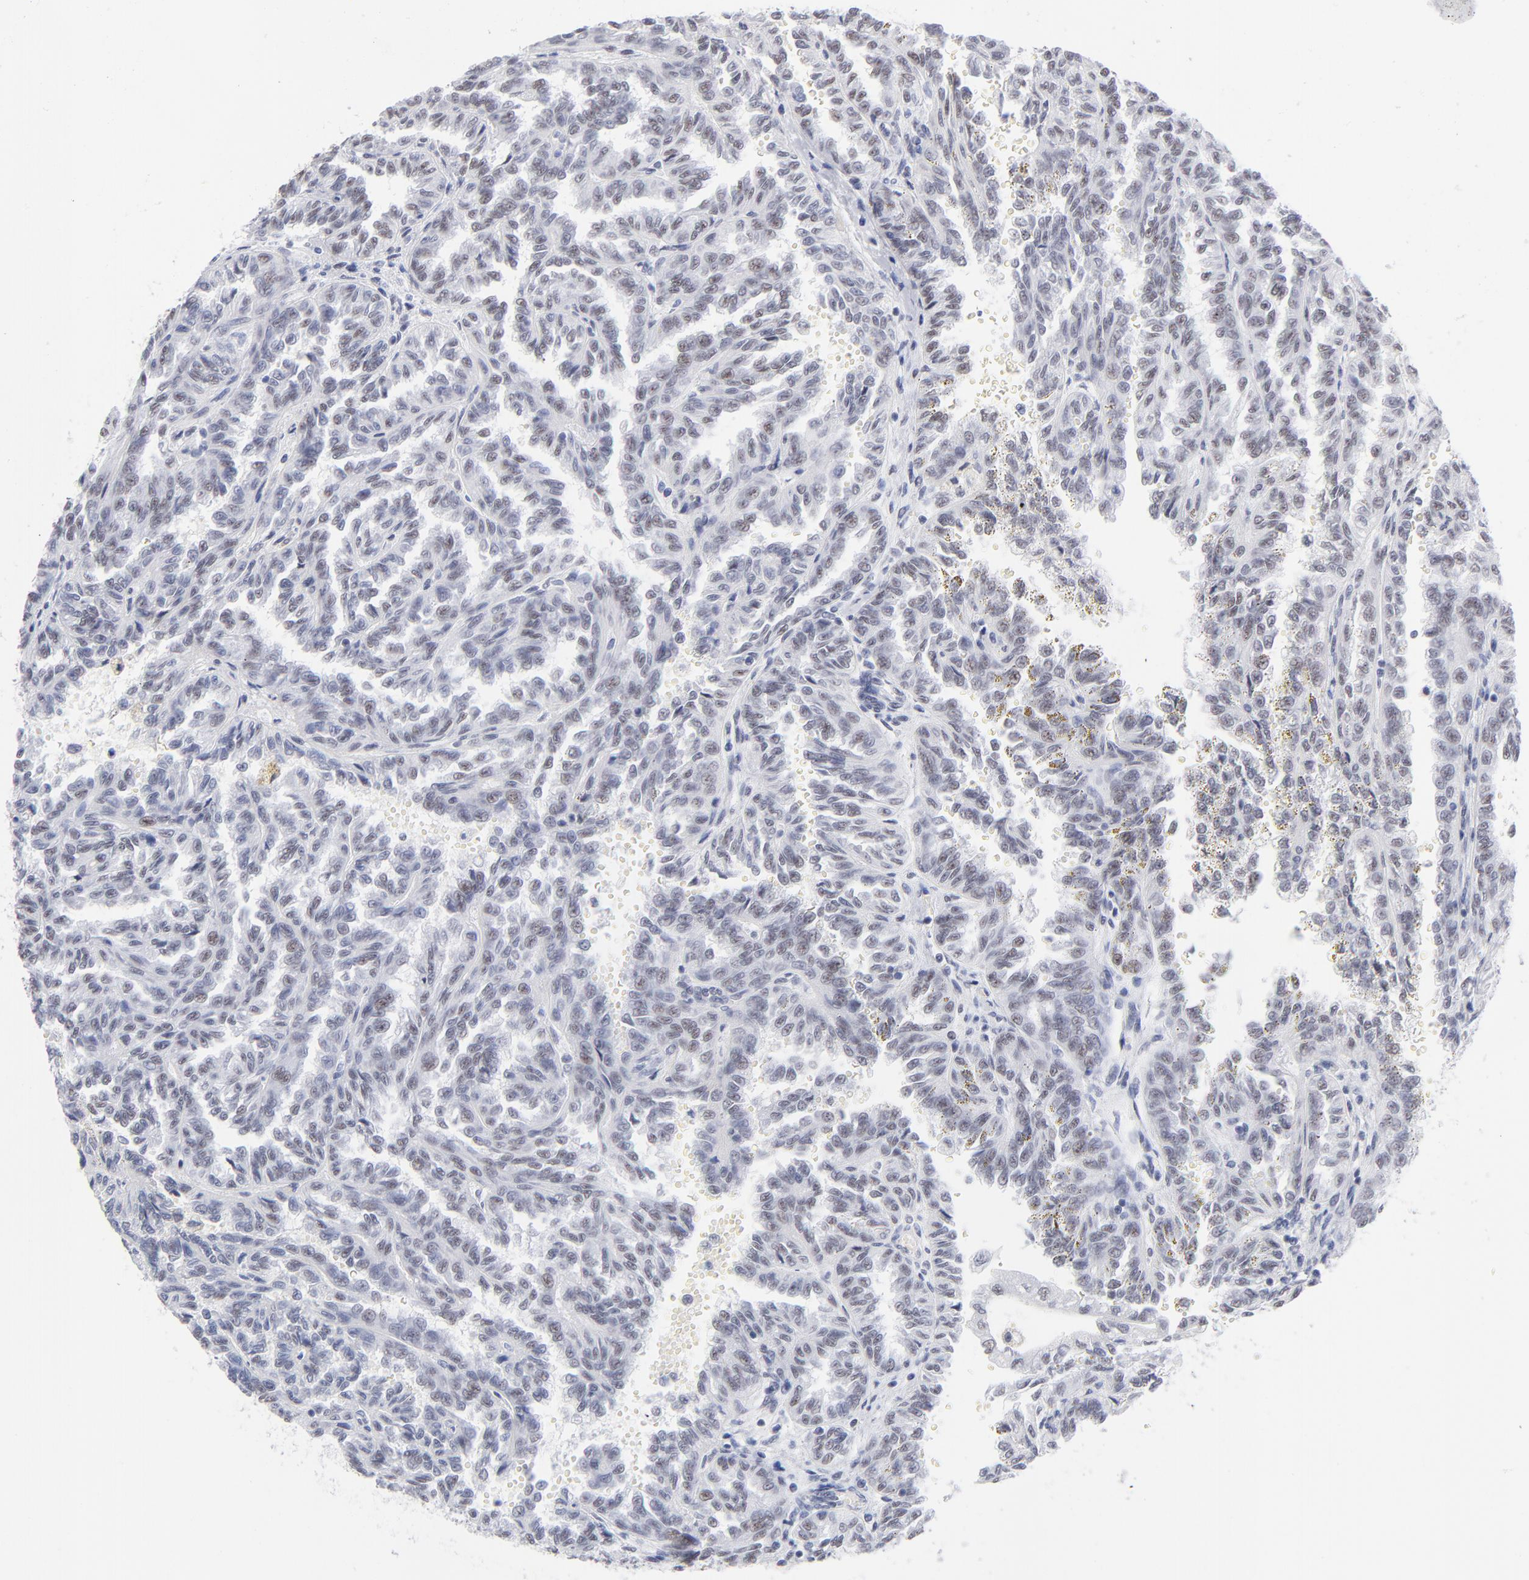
{"staining": {"intensity": "weak", "quantity": "25%-75%", "location": "nuclear"}, "tissue": "renal cancer", "cell_type": "Tumor cells", "image_type": "cancer", "snomed": [{"axis": "morphology", "description": "Inflammation, NOS"}, {"axis": "morphology", "description": "Adenocarcinoma, NOS"}, {"axis": "topography", "description": "Kidney"}], "caption": "Renal adenocarcinoma stained for a protein shows weak nuclear positivity in tumor cells. Immunohistochemistry stains the protein of interest in brown and the nuclei are stained blue.", "gene": "SNRPB", "patient": {"sex": "male", "age": 68}}